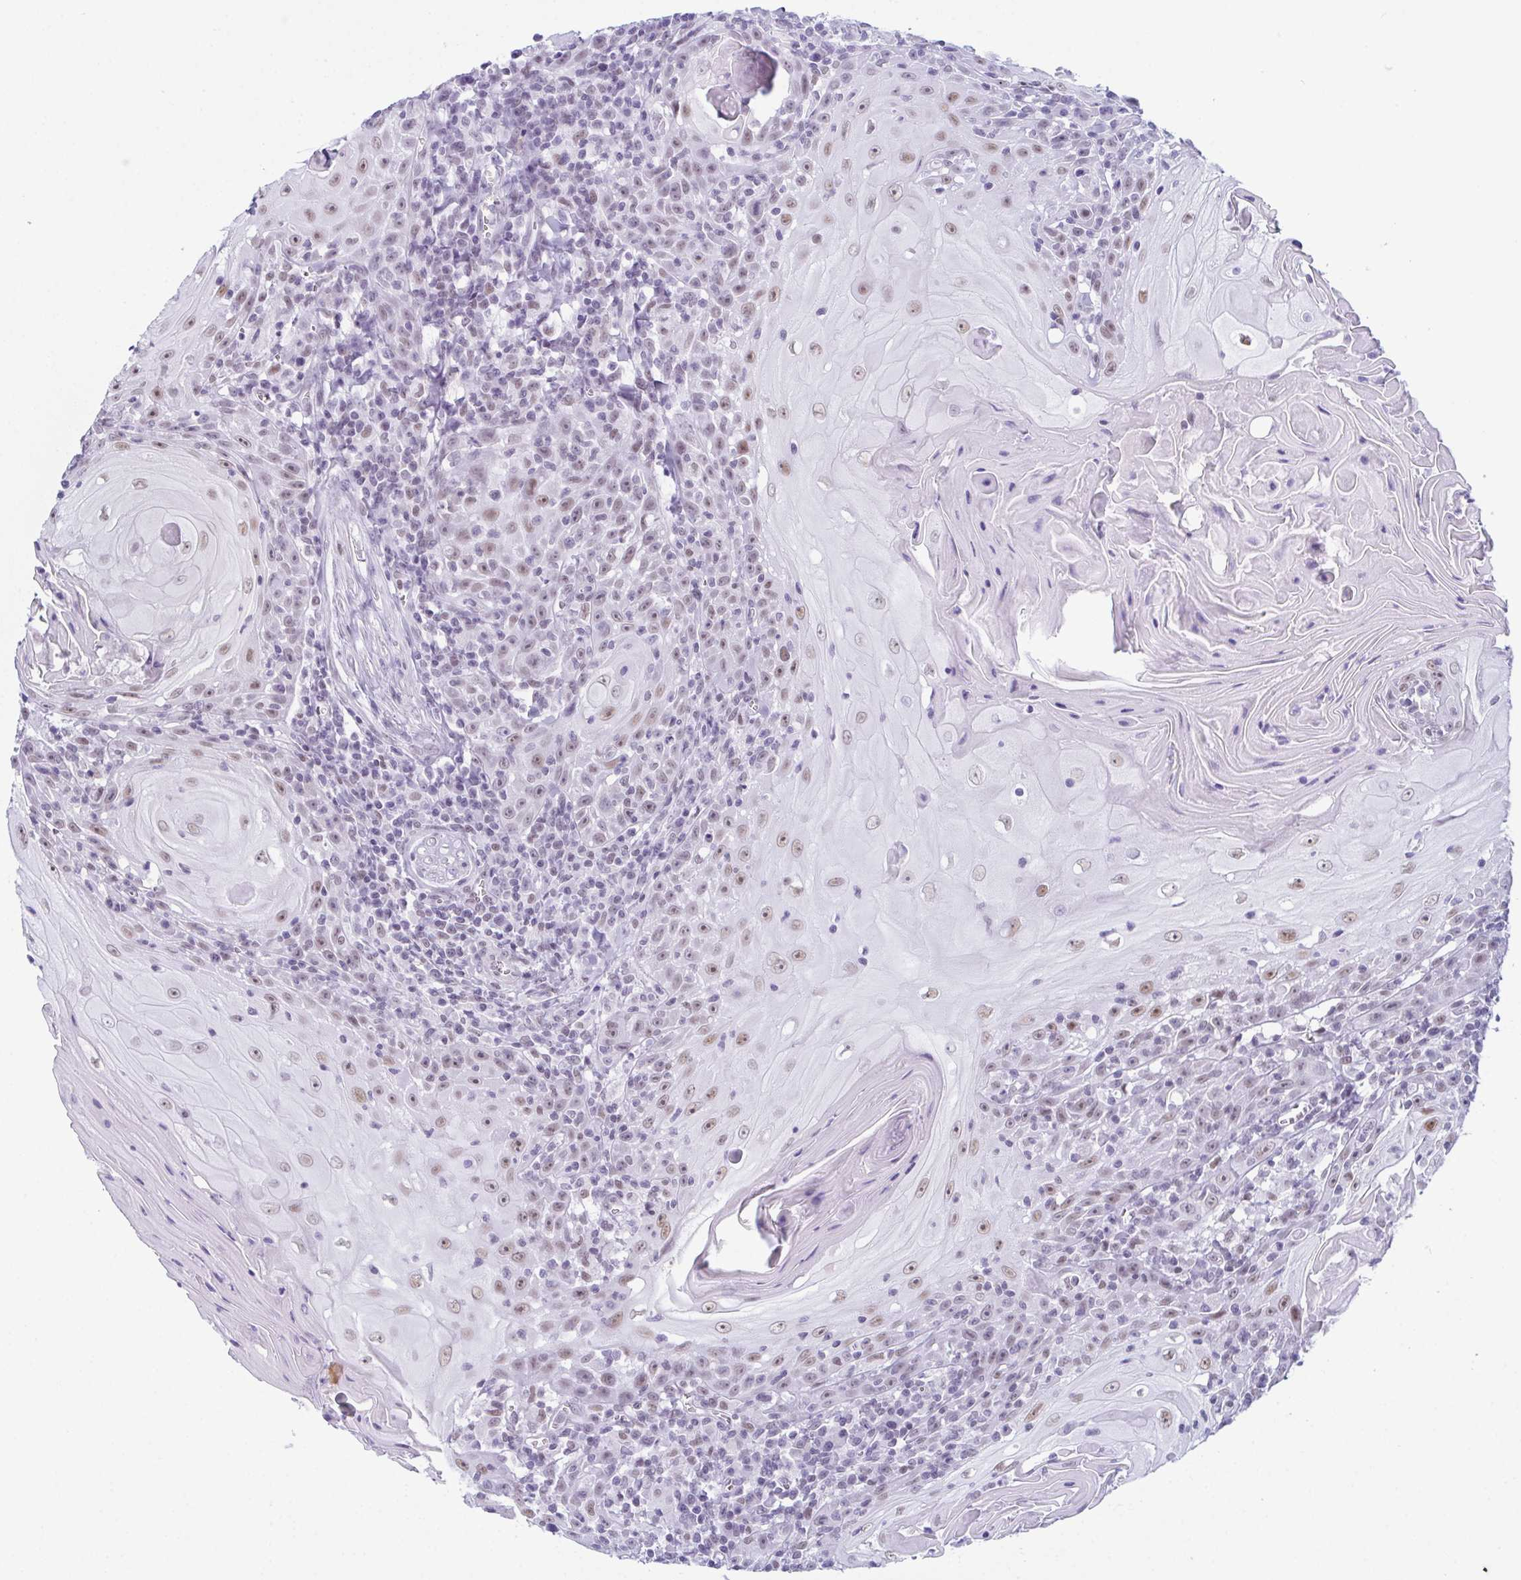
{"staining": {"intensity": "moderate", "quantity": "25%-75%", "location": "nuclear"}, "tissue": "head and neck cancer", "cell_type": "Tumor cells", "image_type": "cancer", "snomed": [{"axis": "morphology", "description": "Squamous cell carcinoma, NOS"}, {"axis": "topography", "description": "Head-Neck"}], "caption": "A medium amount of moderate nuclear expression is identified in approximately 25%-75% of tumor cells in squamous cell carcinoma (head and neck) tissue. (DAB IHC, brown staining for protein, blue staining for nuclei).", "gene": "RBM7", "patient": {"sex": "male", "age": 52}}